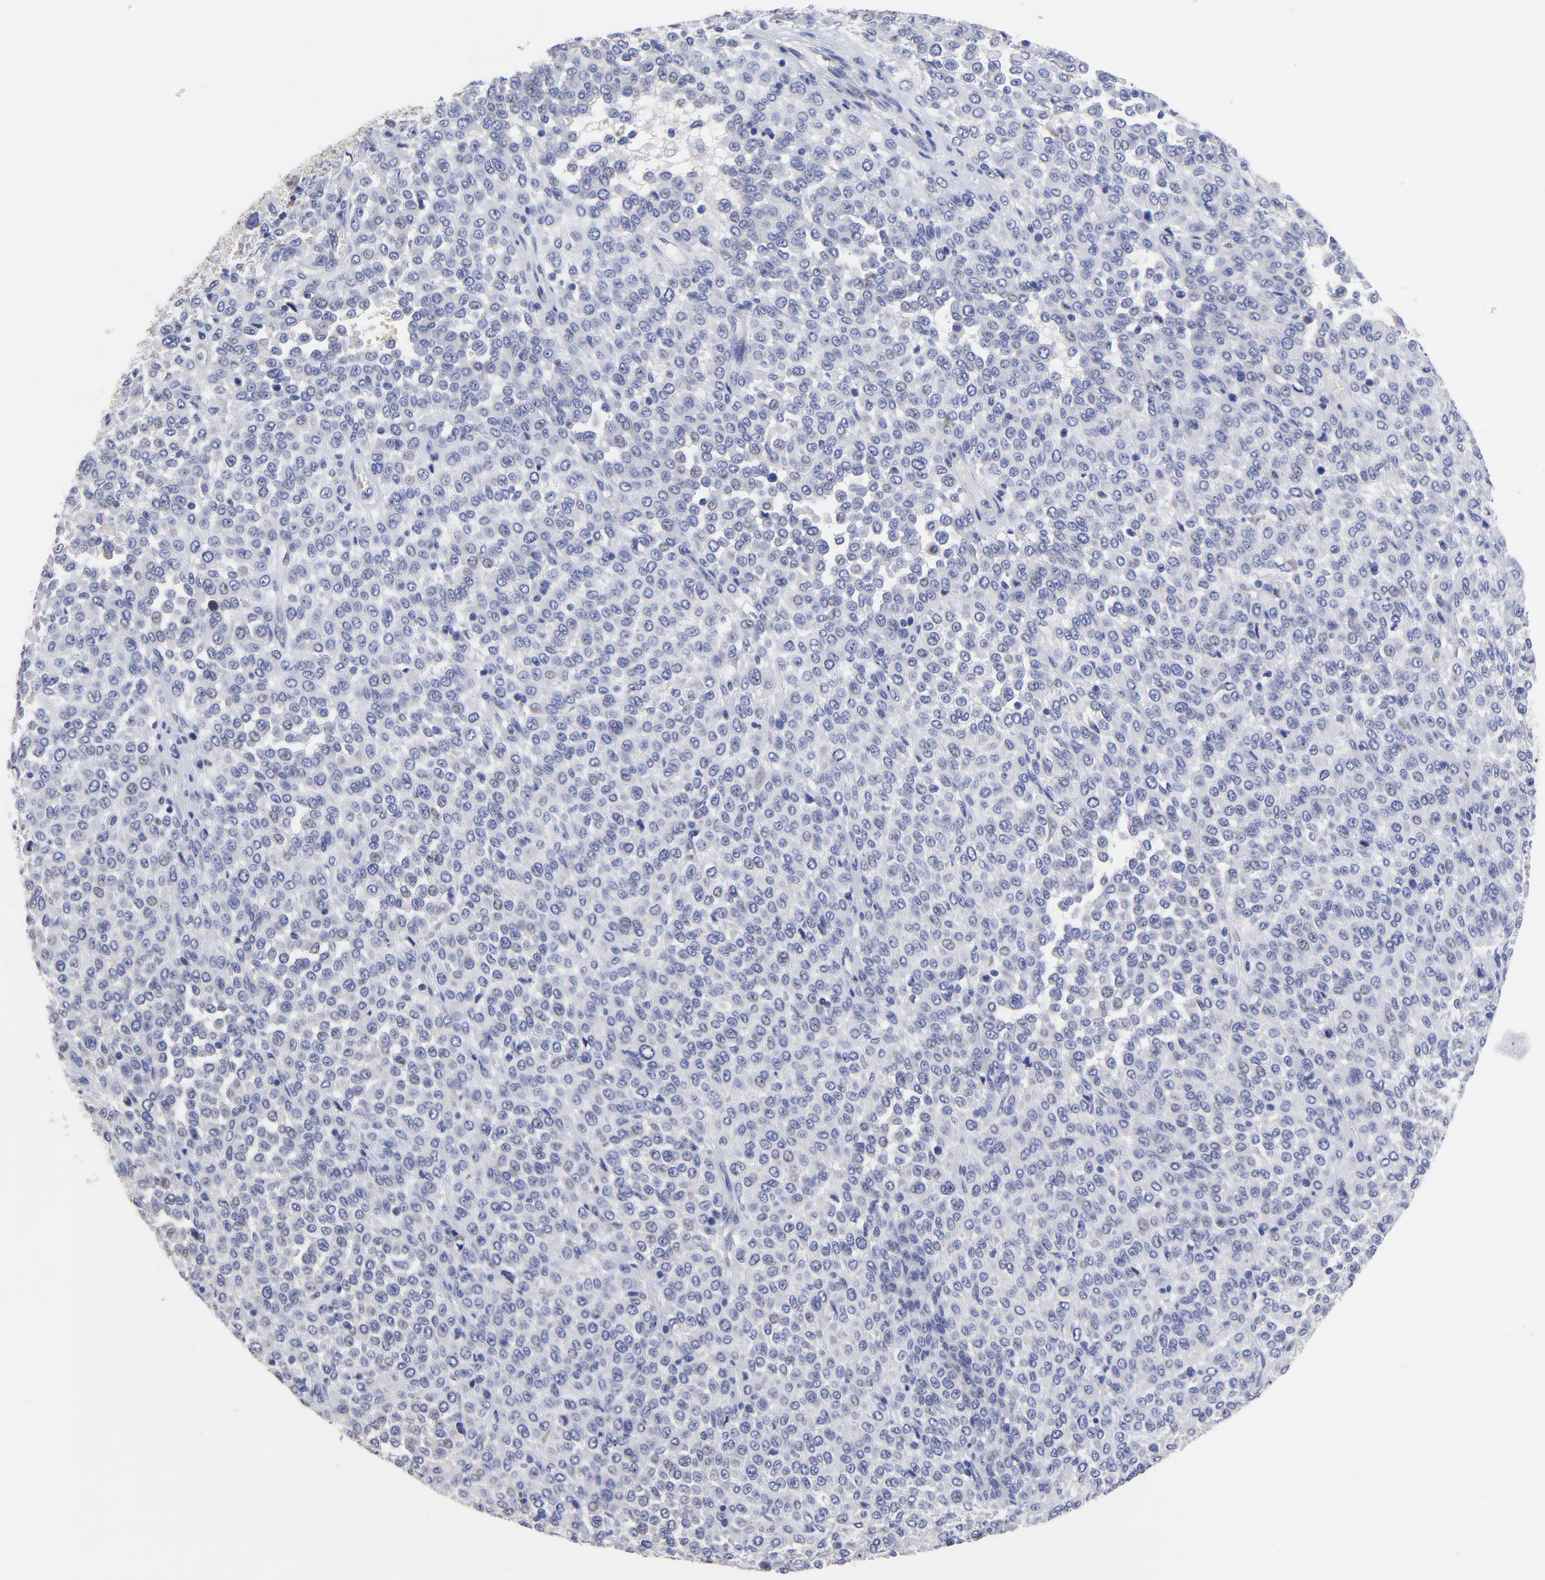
{"staining": {"intensity": "negative", "quantity": "none", "location": "none"}, "tissue": "melanoma", "cell_type": "Tumor cells", "image_type": "cancer", "snomed": [{"axis": "morphology", "description": "Malignant melanoma, Metastatic site"}, {"axis": "topography", "description": "Pancreas"}], "caption": "Tumor cells show no significant expression in melanoma.", "gene": "LAX1", "patient": {"sex": "female", "age": 30}}